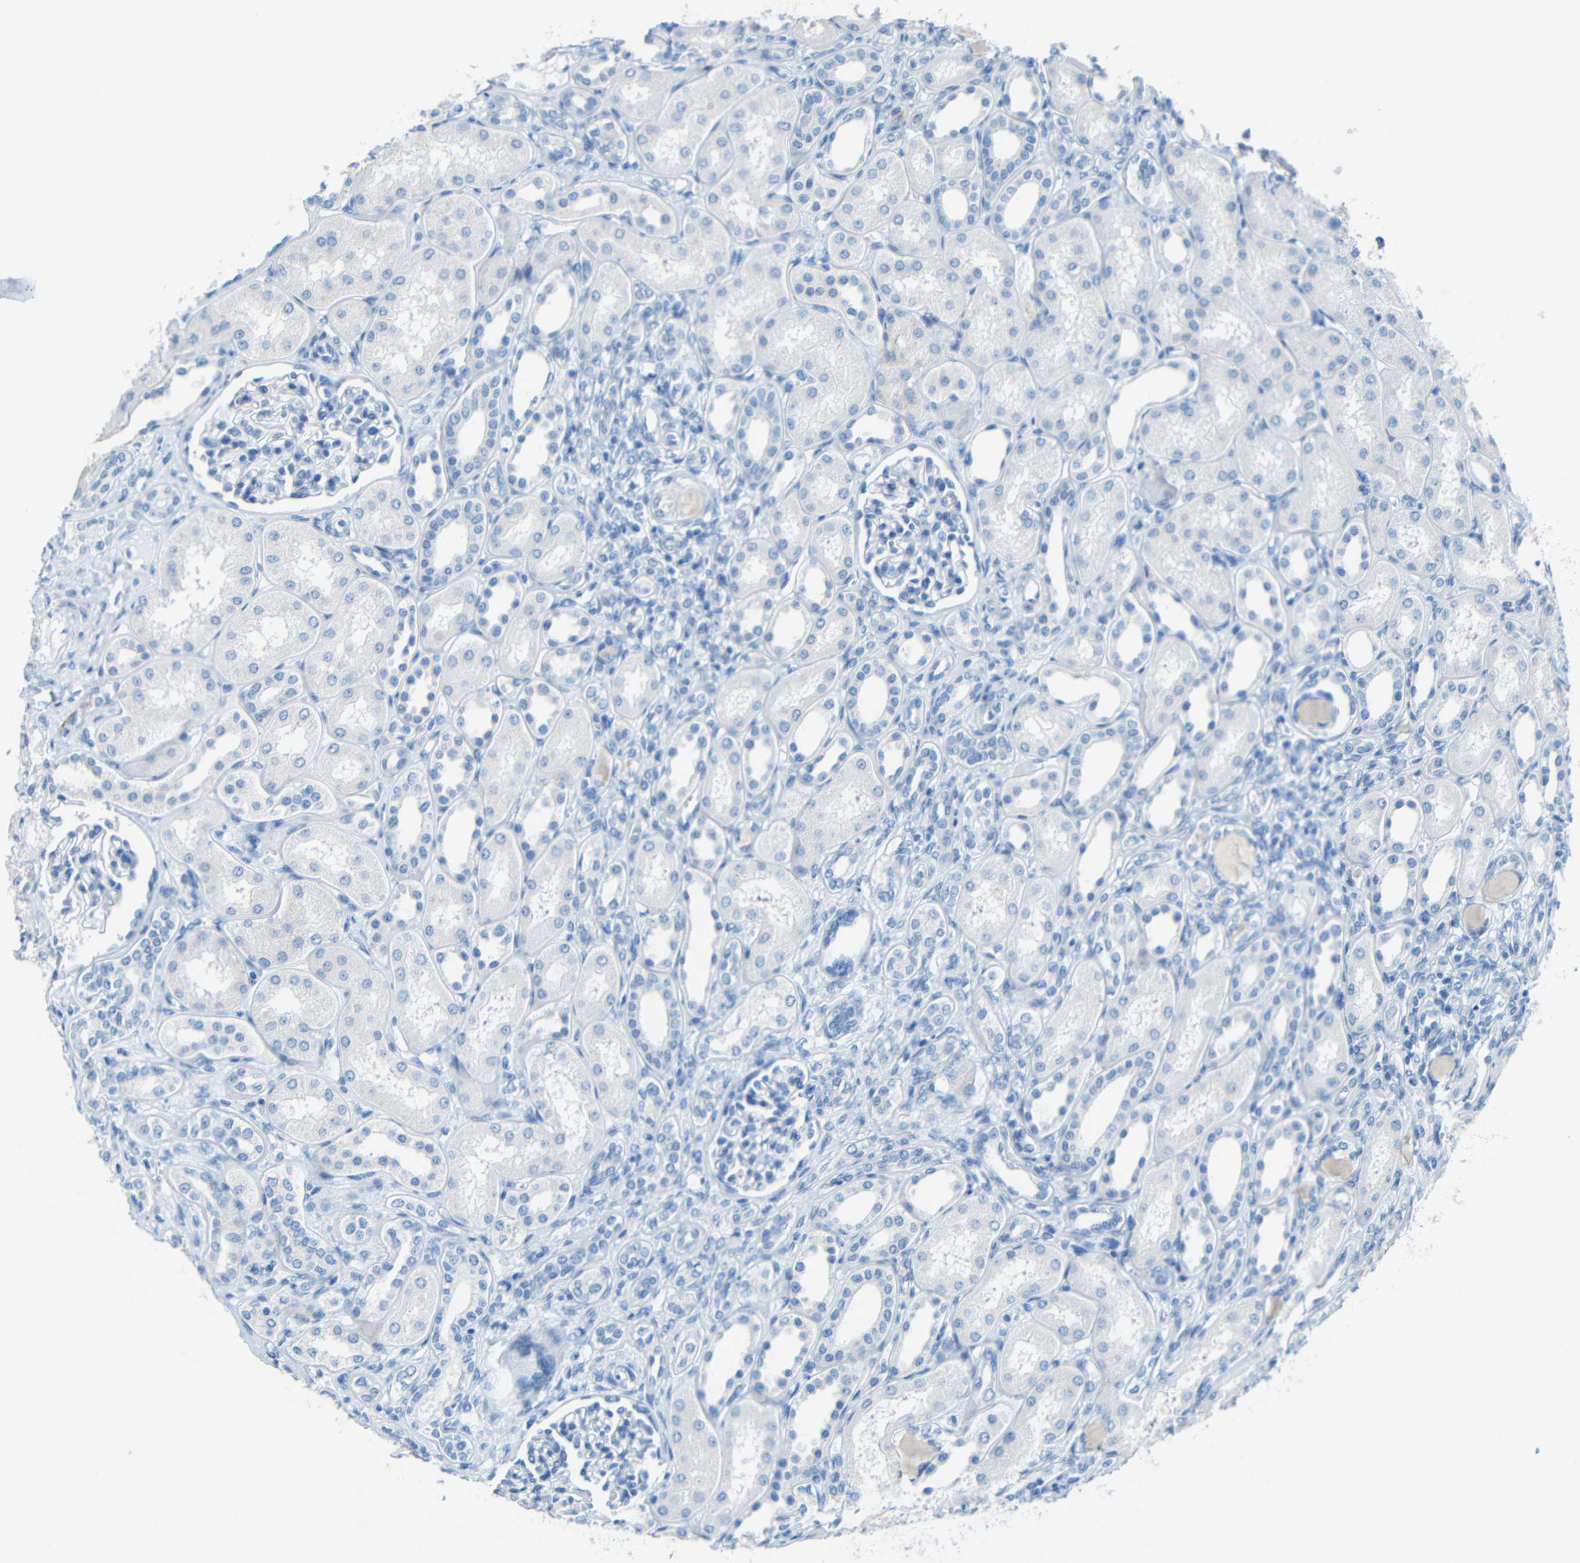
{"staining": {"intensity": "negative", "quantity": "none", "location": "none"}, "tissue": "kidney", "cell_type": "Cells in glomeruli", "image_type": "normal", "snomed": [{"axis": "morphology", "description": "Normal tissue, NOS"}, {"axis": "topography", "description": "Kidney"}], "caption": "IHC histopathology image of normal kidney: human kidney stained with DAB (3,3'-diaminobenzidine) exhibits no significant protein positivity in cells in glomeruli. The staining is performed using DAB brown chromogen with nuclei counter-stained in using hematoxylin.", "gene": "TUBB4B", "patient": {"sex": "male", "age": 7}}